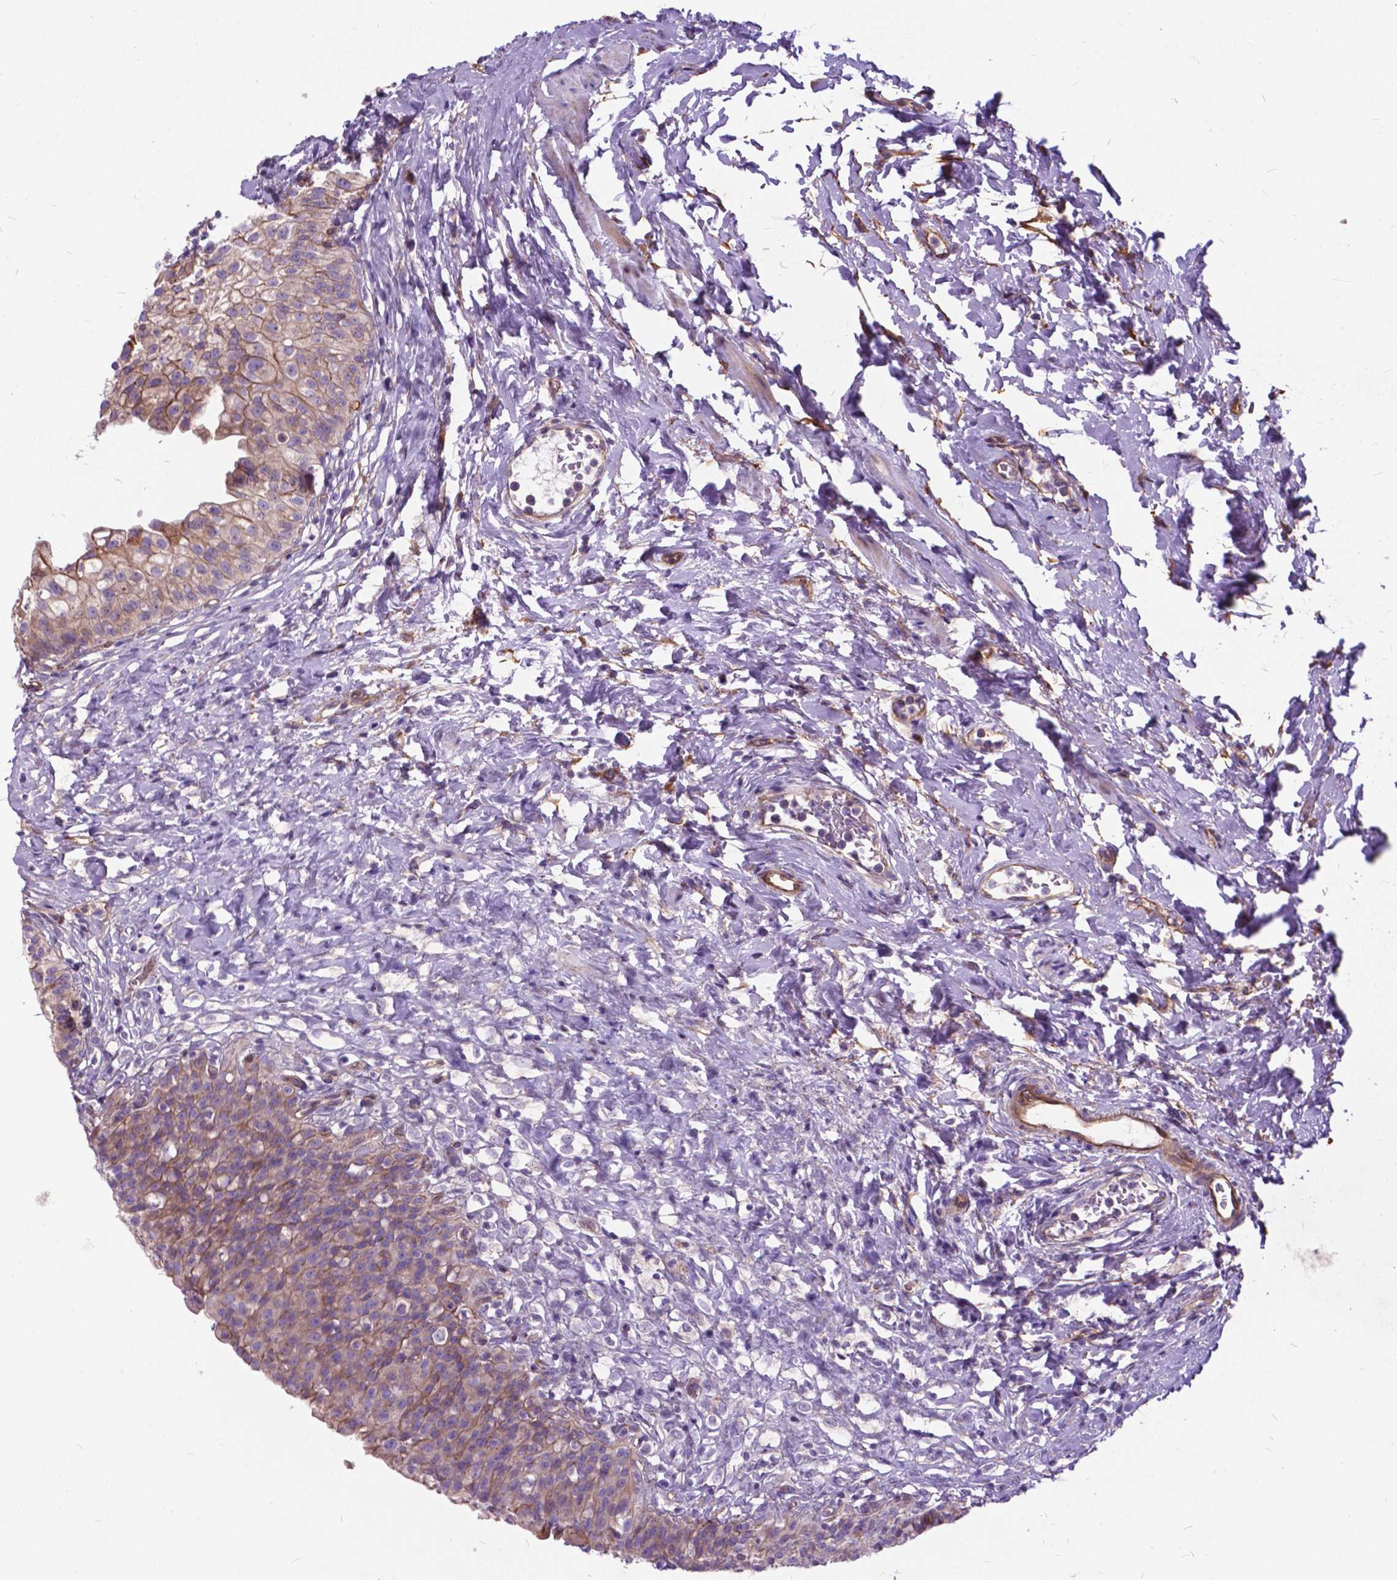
{"staining": {"intensity": "moderate", "quantity": ">75%", "location": "cytoplasmic/membranous"}, "tissue": "urinary bladder", "cell_type": "Urothelial cells", "image_type": "normal", "snomed": [{"axis": "morphology", "description": "Normal tissue, NOS"}, {"axis": "topography", "description": "Urinary bladder"}], "caption": "DAB immunohistochemical staining of unremarkable human urinary bladder demonstrates moderate cytoplasmic/membranous protein staining in about >75% of urothelial cells.", "gene": "FLT4", "patient": {"sex": "male", "age": 76}}